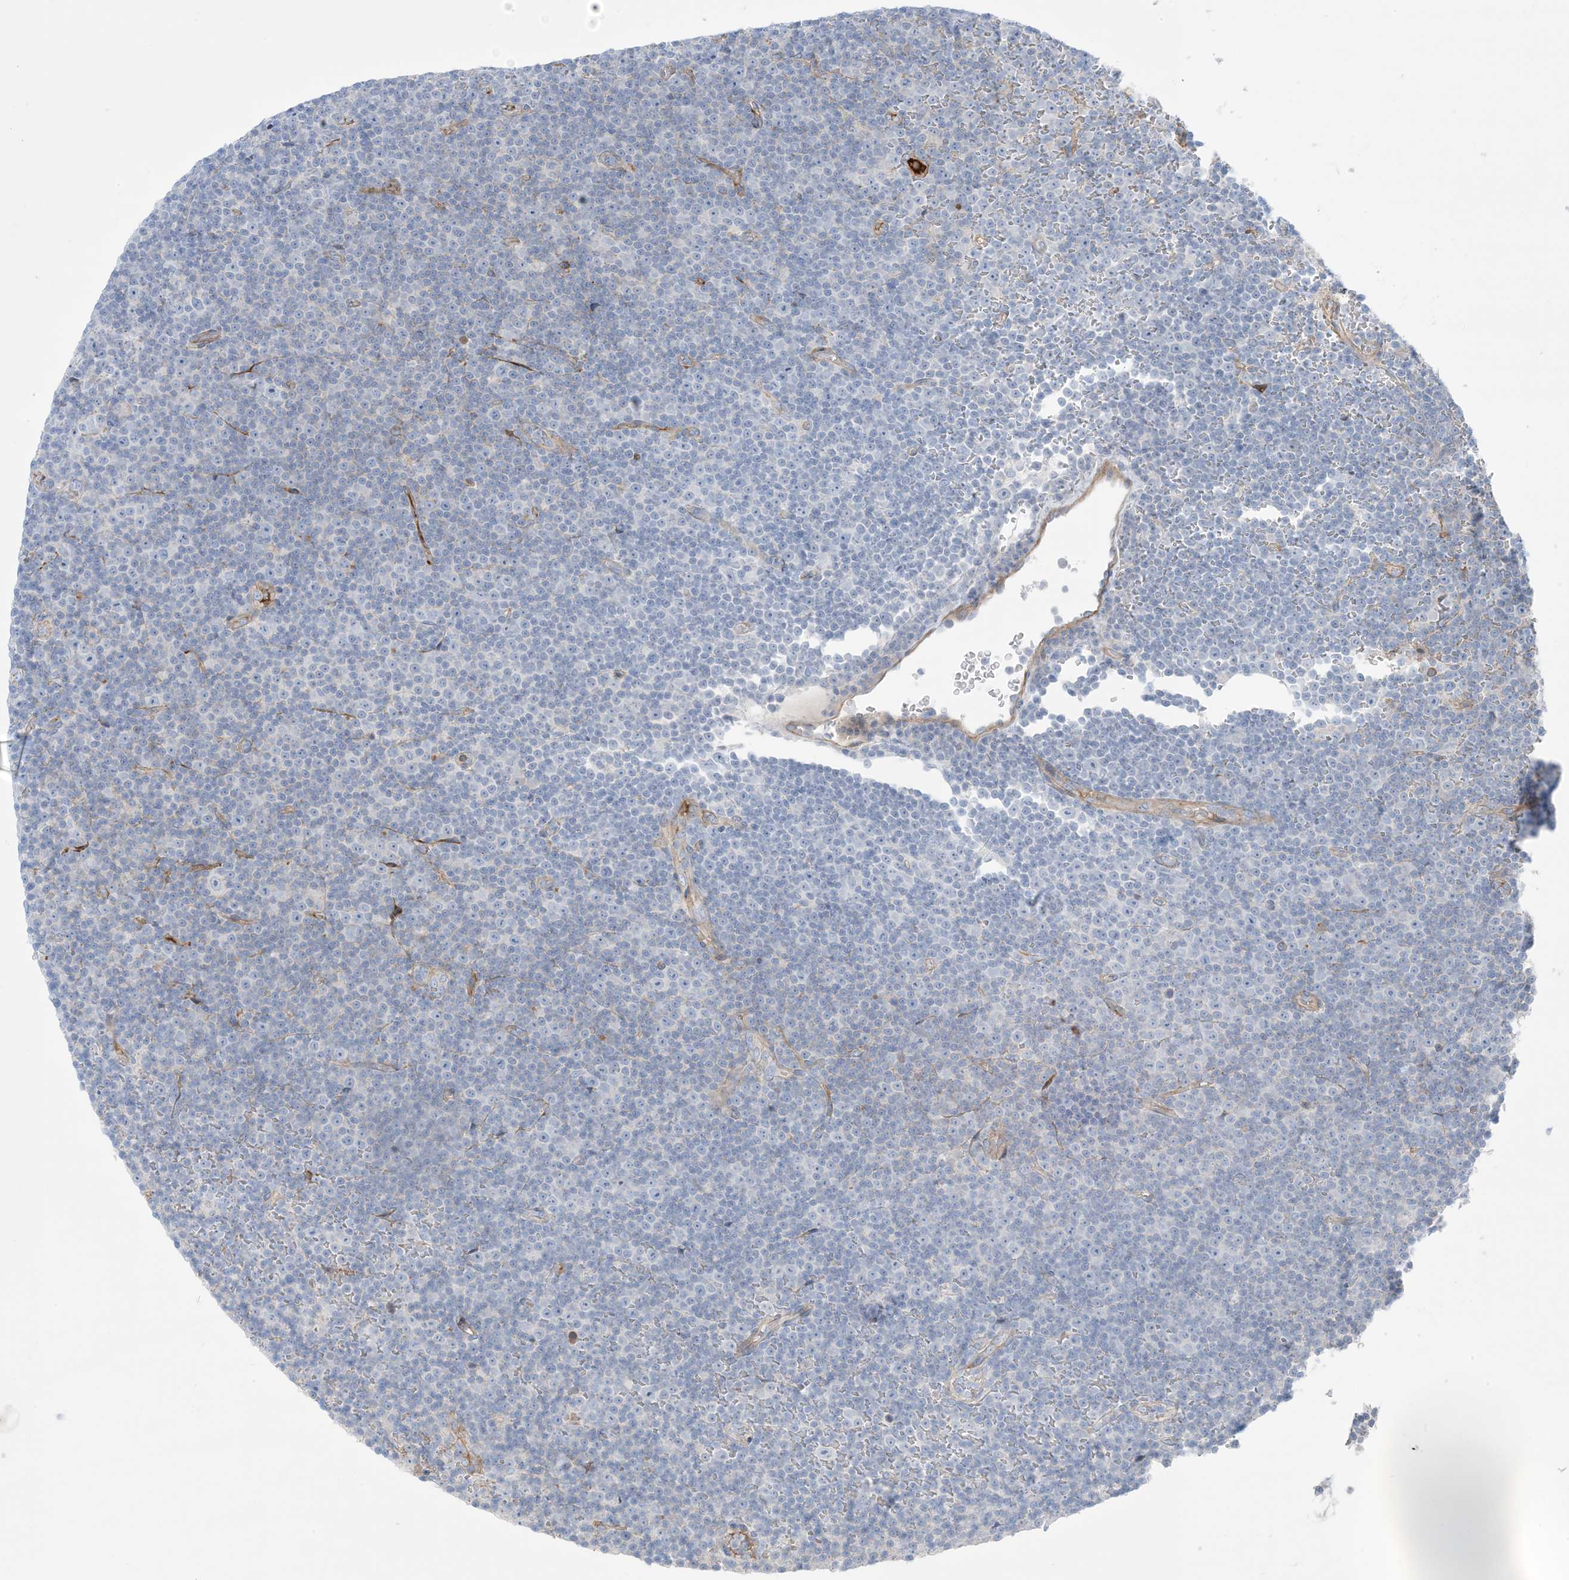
{"staining": {"intensity": "negative", "quantity": "none", "location": "none"}, "tissue": "lymphoma", "cell_type": "Tumor cells", "image_type": "cancer", "snomed": [{"axis": "morphology", "description": "Malignant lymphoma, non-Hodgkin's type, Low grade"}, {"axis": "topography", "description": "Lymph node"}], "caption": "Immunohistochemical staining of lymphoma demonstrates no significant expression in tumor cells. (Brightfield microscopy of DAB immunohistochemistry (IHC) at high magnification).", "gene": "ATP11C", "patient": {"sex": "female", "age": 67}}